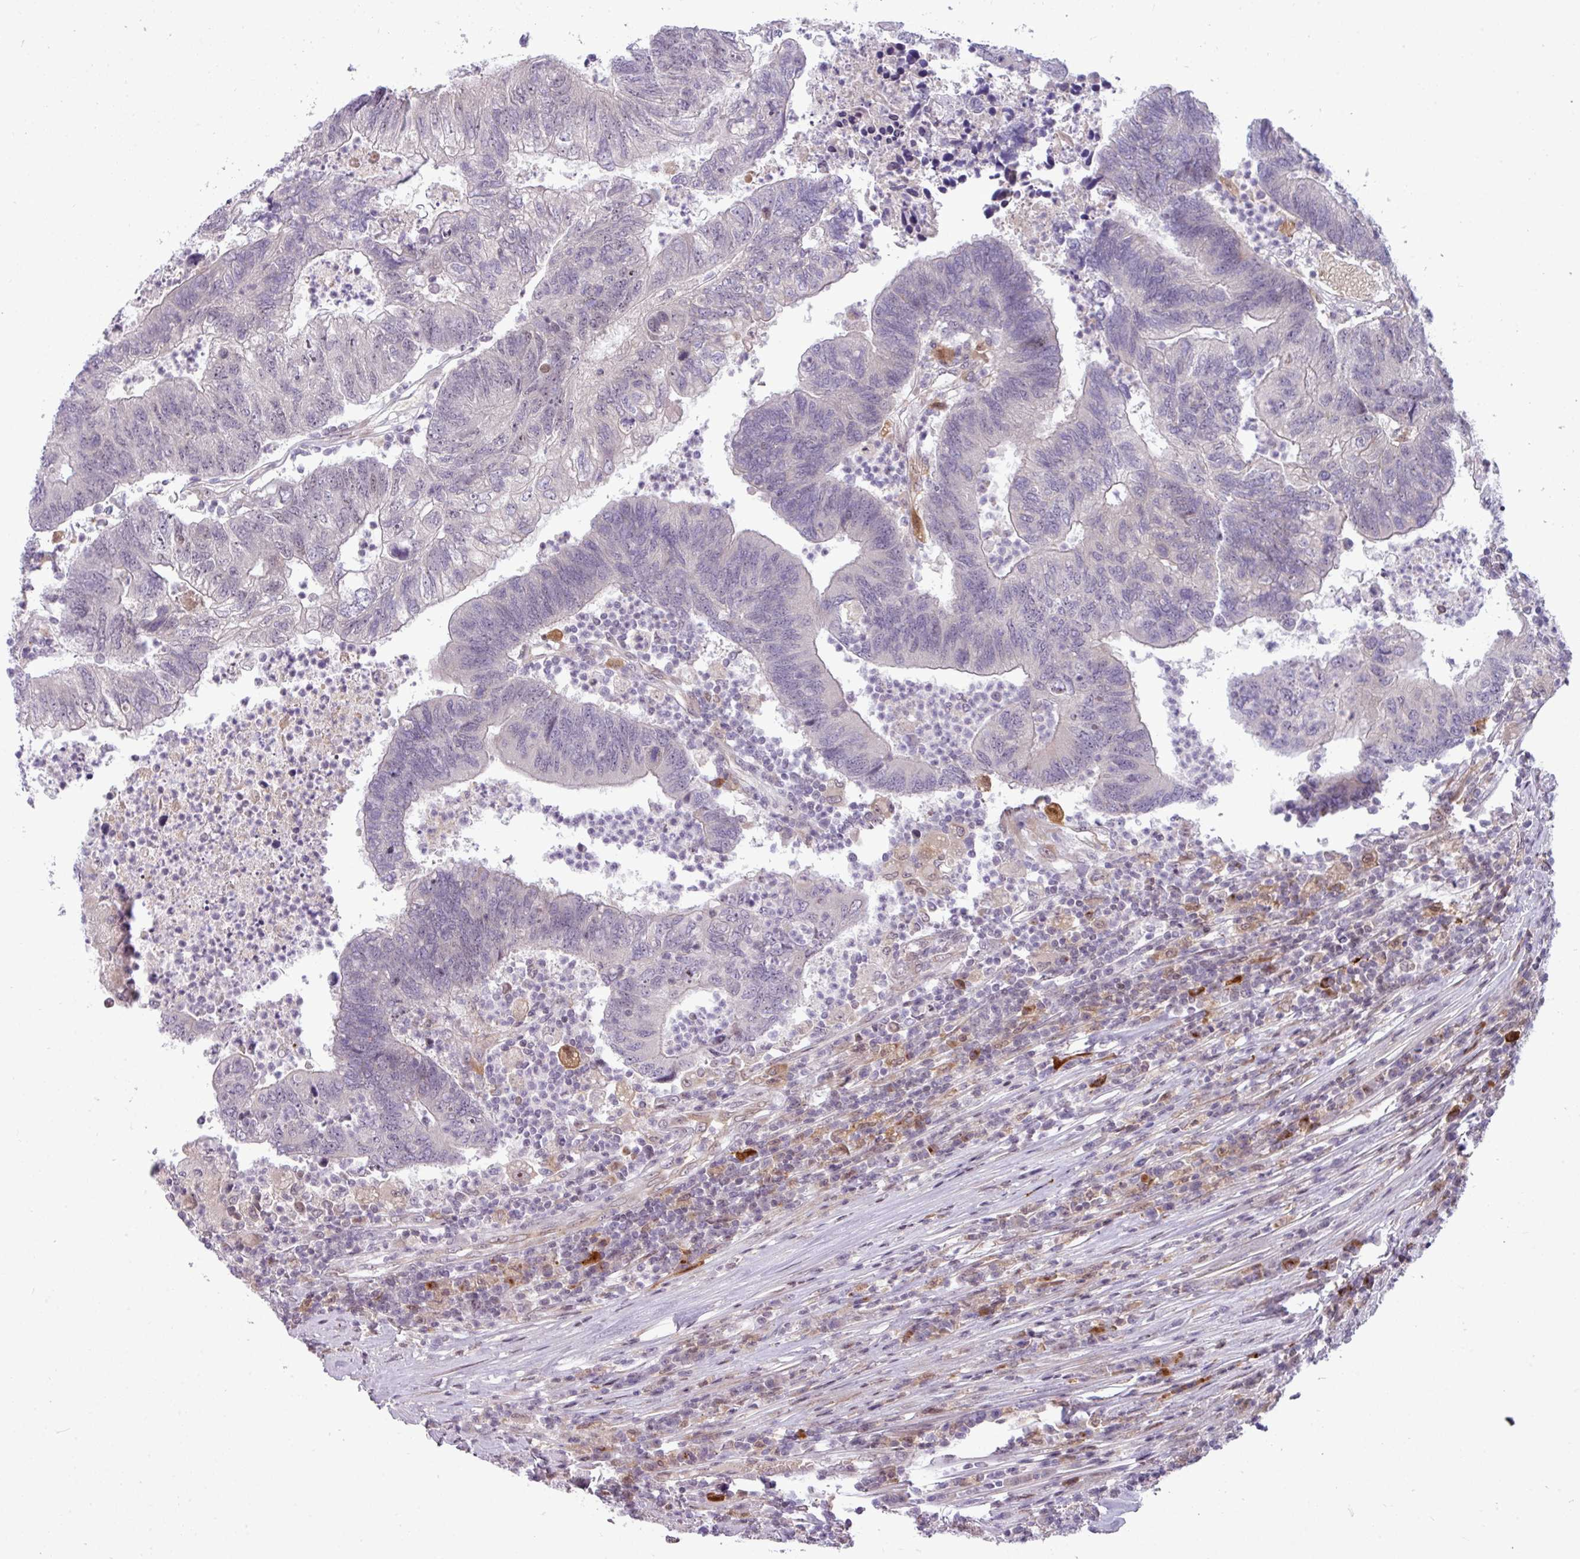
{"staining": {"intensity": "negative", "quantity": "none", "location": "none"}, "tissue": "colorectal cancer", "cell_type": "Tumor cells", "image_type": "cancer", "snomed": [{"axis": "morphology", "description": "Adenocarcinoma, NOS"}, {"axis": "topography", "description": "Colon"}], "caption": "Immunohistochemistry (IHC) of colorectal cancer (adenocarcinoma) reveals no expression in tumor cells.", "gene": "SLC66A2", "patient": {"sex": "female", "age": 48}}